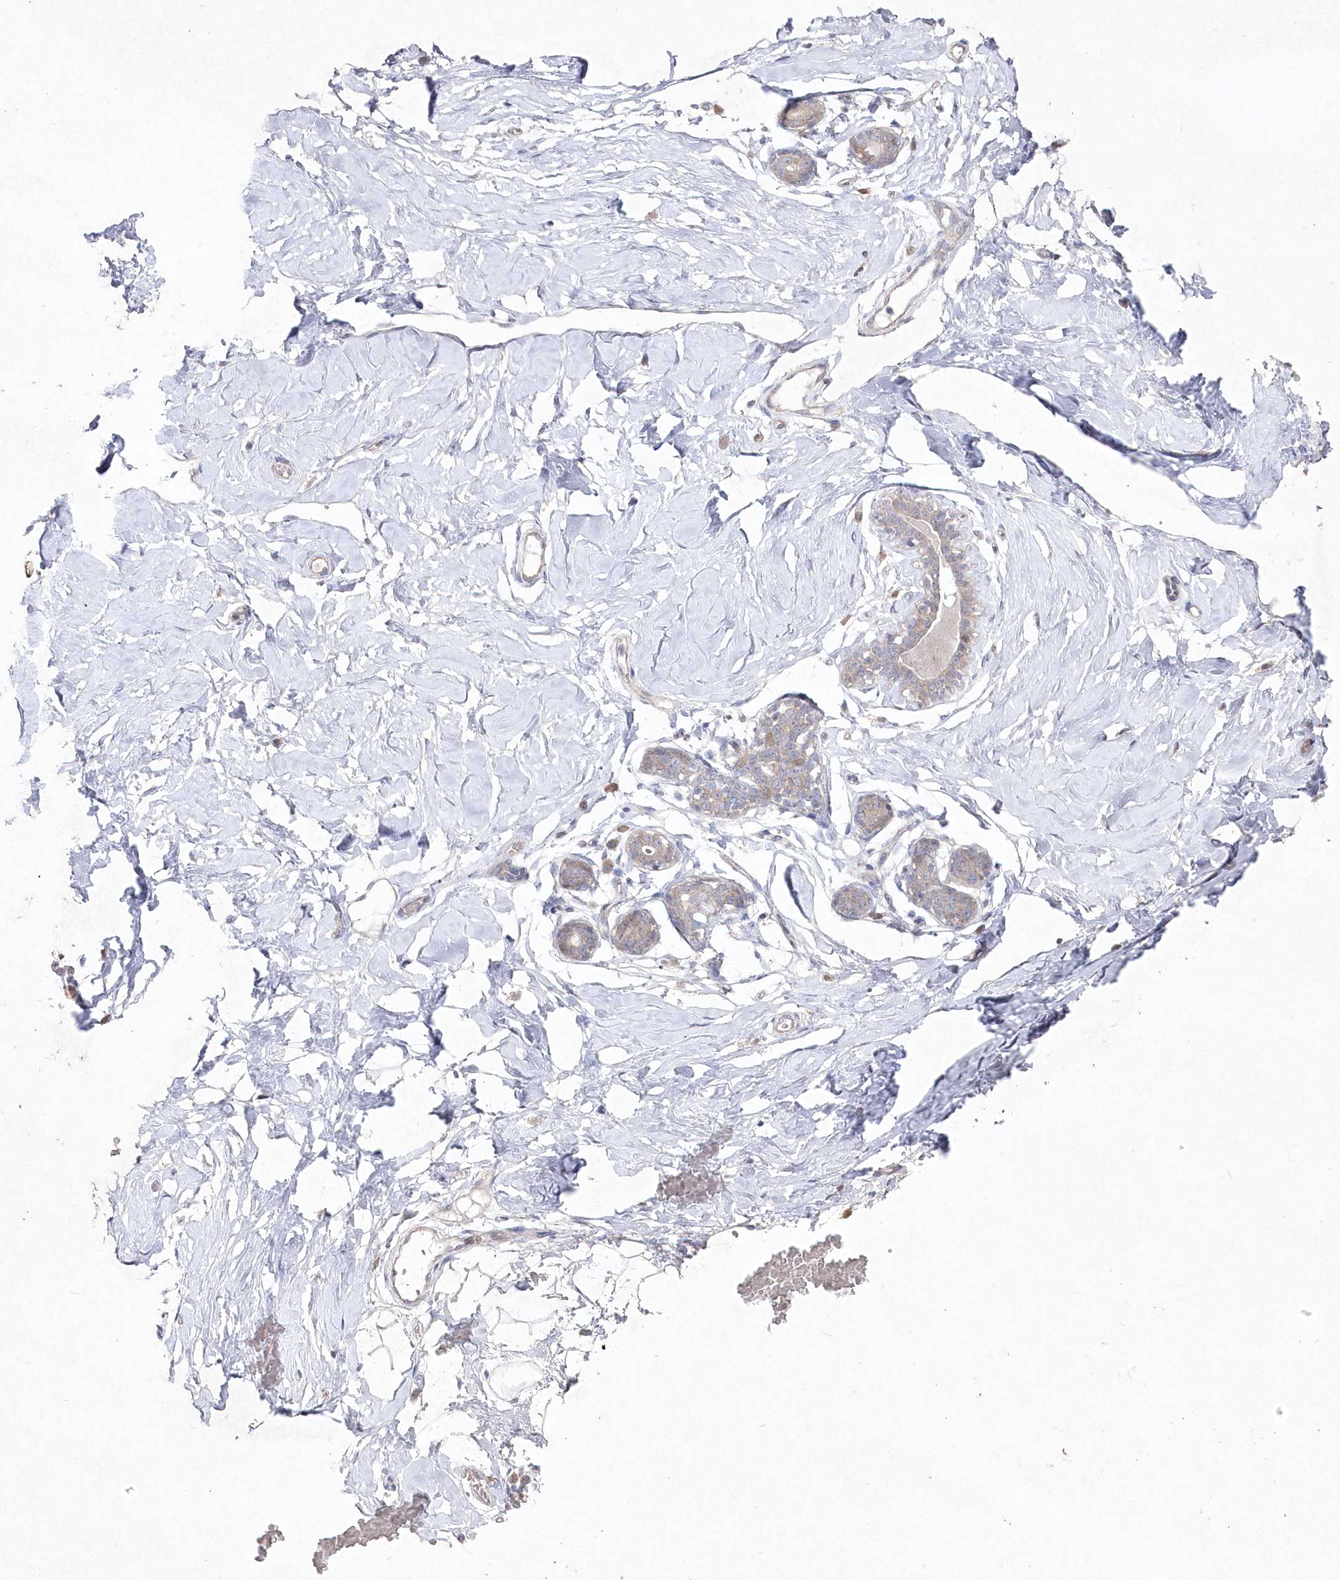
{"staining": {"intensity": "negative", "quantity": "none", "location": "none"}, "tissue": "breast", "cell_type": "Adipocytes", "image_type": "normal", "snomed": [{"axis": "morphology", "description": "Normal tissue, NOS"}, {"axis": "morphology", "description": "Adenoma, NOS"}, {"axis": "topography", "description": "Breast"}], "caption": "A high-resolution photomicrograph shows IHC staining of benign breast, which reveals no significant positivity in adipocytes.", "gene": "TGFBRAP1", "patient": {"sex": "female", "age": 23}}